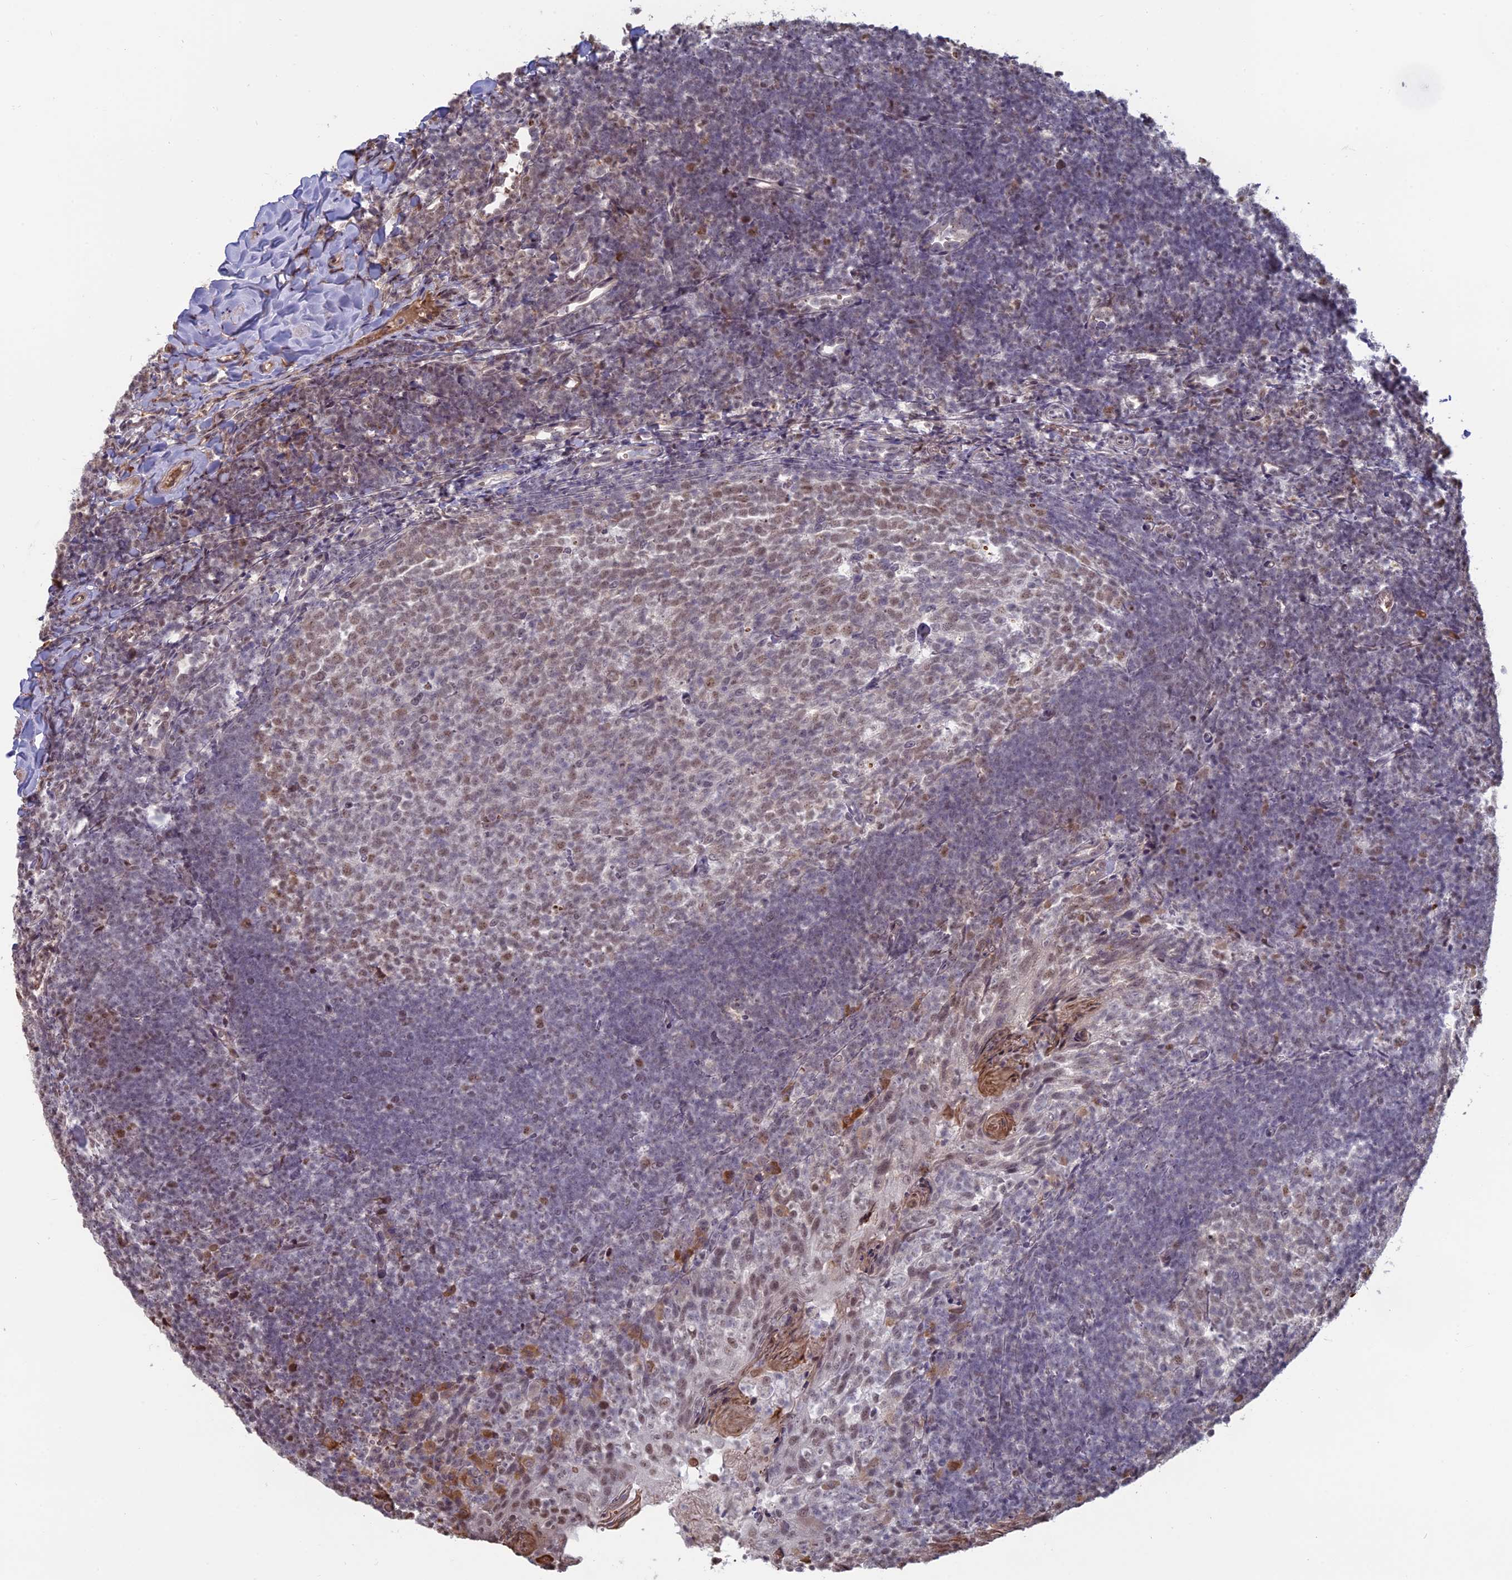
{"staining": {"intensity": "moderate", "quantity": "25%-75%", "location": "nuclear"}, "tissue": "tonsil", "cell_type": "Germinal center cells", "image_type": "normal", "snomed": [{"axis": "morphology", "description": "Normal tissue, NOS"}, {"axis": "topography", "description": "Tonsil"}], "caption": "Tonsil stained with DAB IHC displays medium levels of moderate nuclear expression in approximately 25%-75% of germinal center cells.", "gene": "MFAP1", "patient": {"sex": "female", "age": 10}}